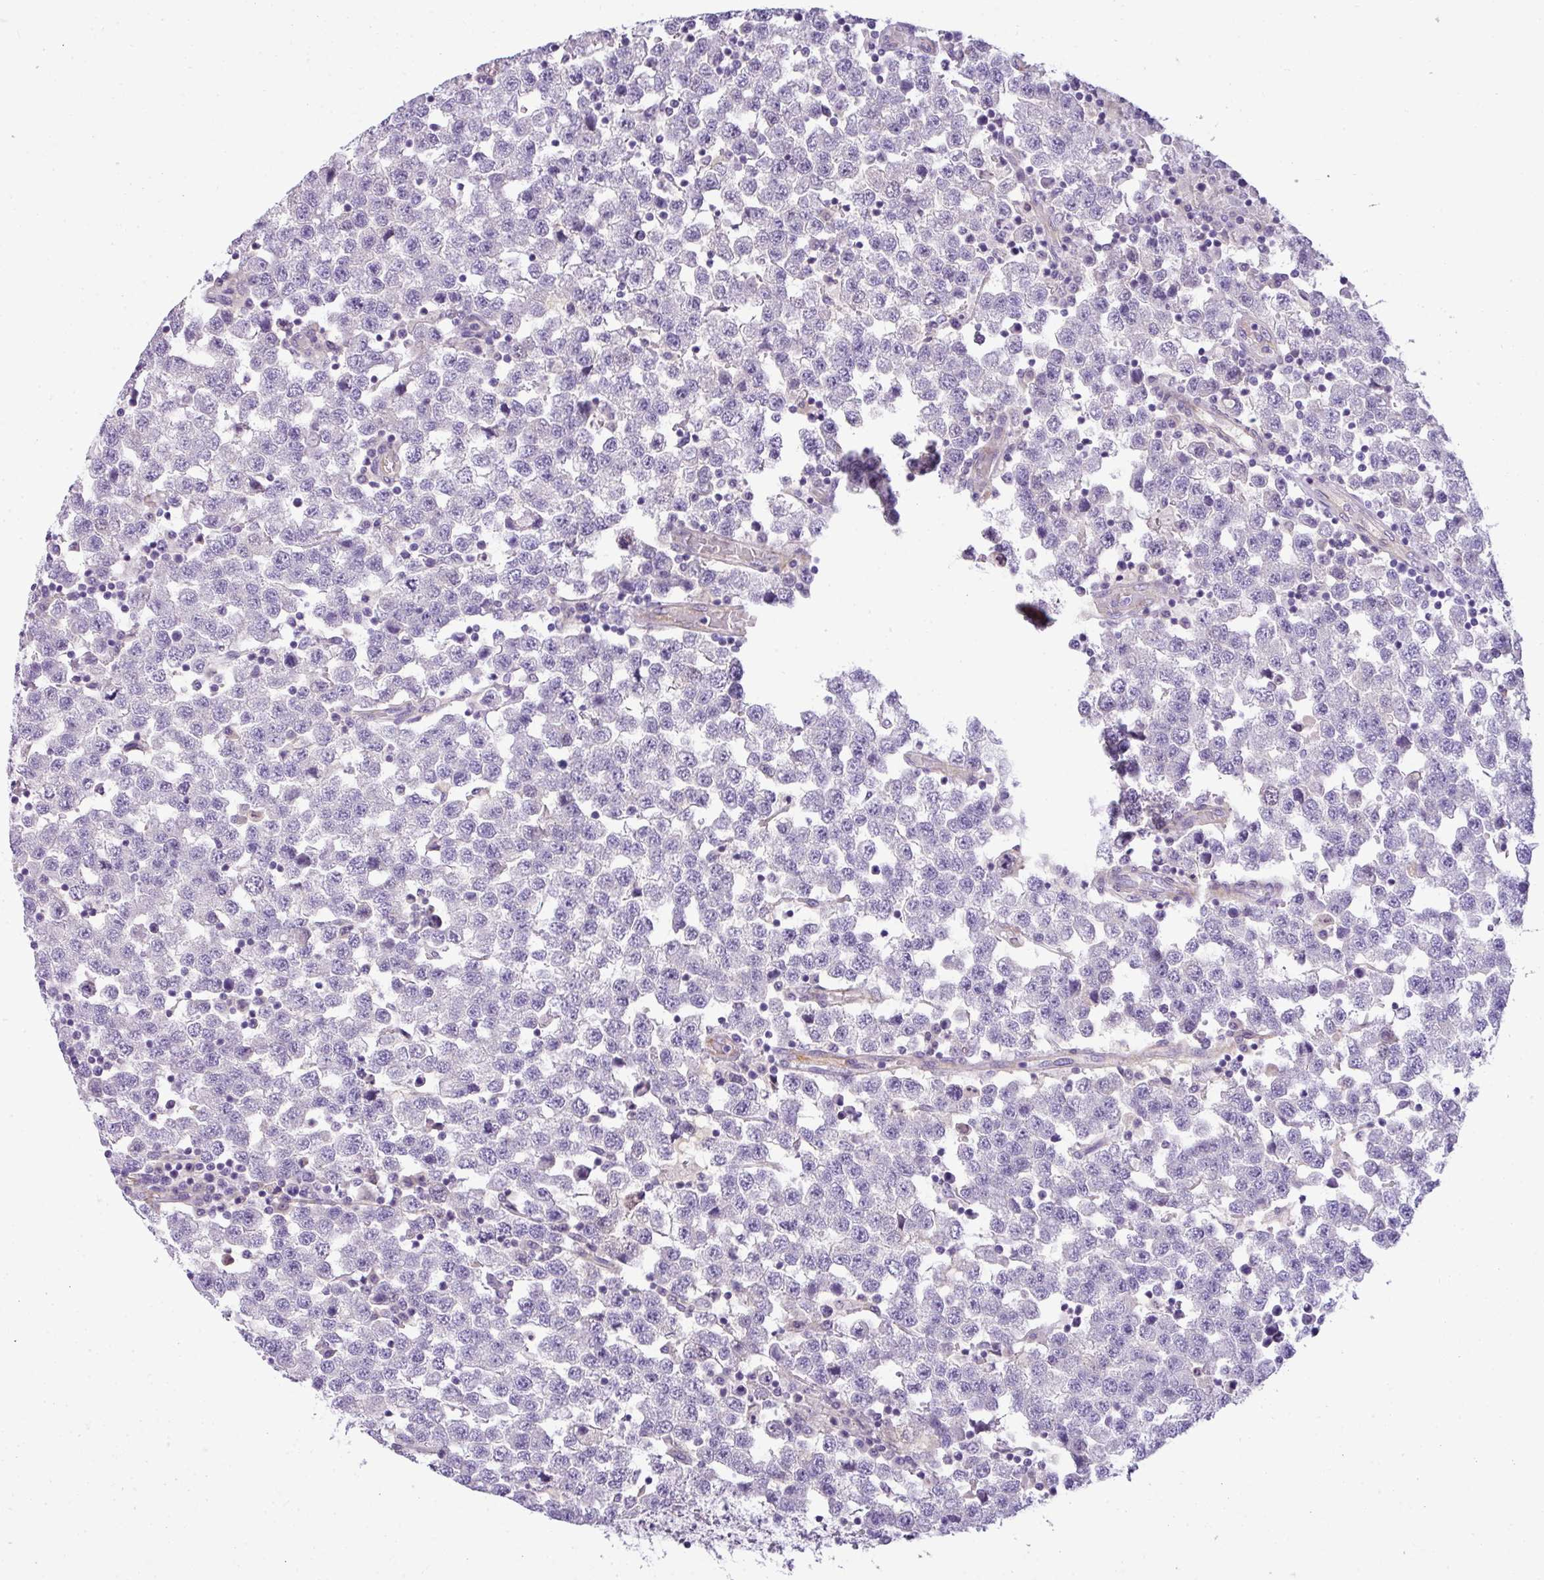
{"staining": {"intensity": "negative", "quantity": "none", "location": "none"}, "tissue": "testis cancer", "cell_type": "Tumor cells", "image_type": "cancer", "snomed": [{"axis": "morphology", "description": "Seminoma, NOS"}, {"axis": "topography", "description": "Testis"}], "caption": "Testis cancer stained for a protein using immunohistochemistry (IHC) demonstrates no positivity tumor cells.", "gene": "ENSG00000273748", "patient": {"sex": "male", "age": 34}}